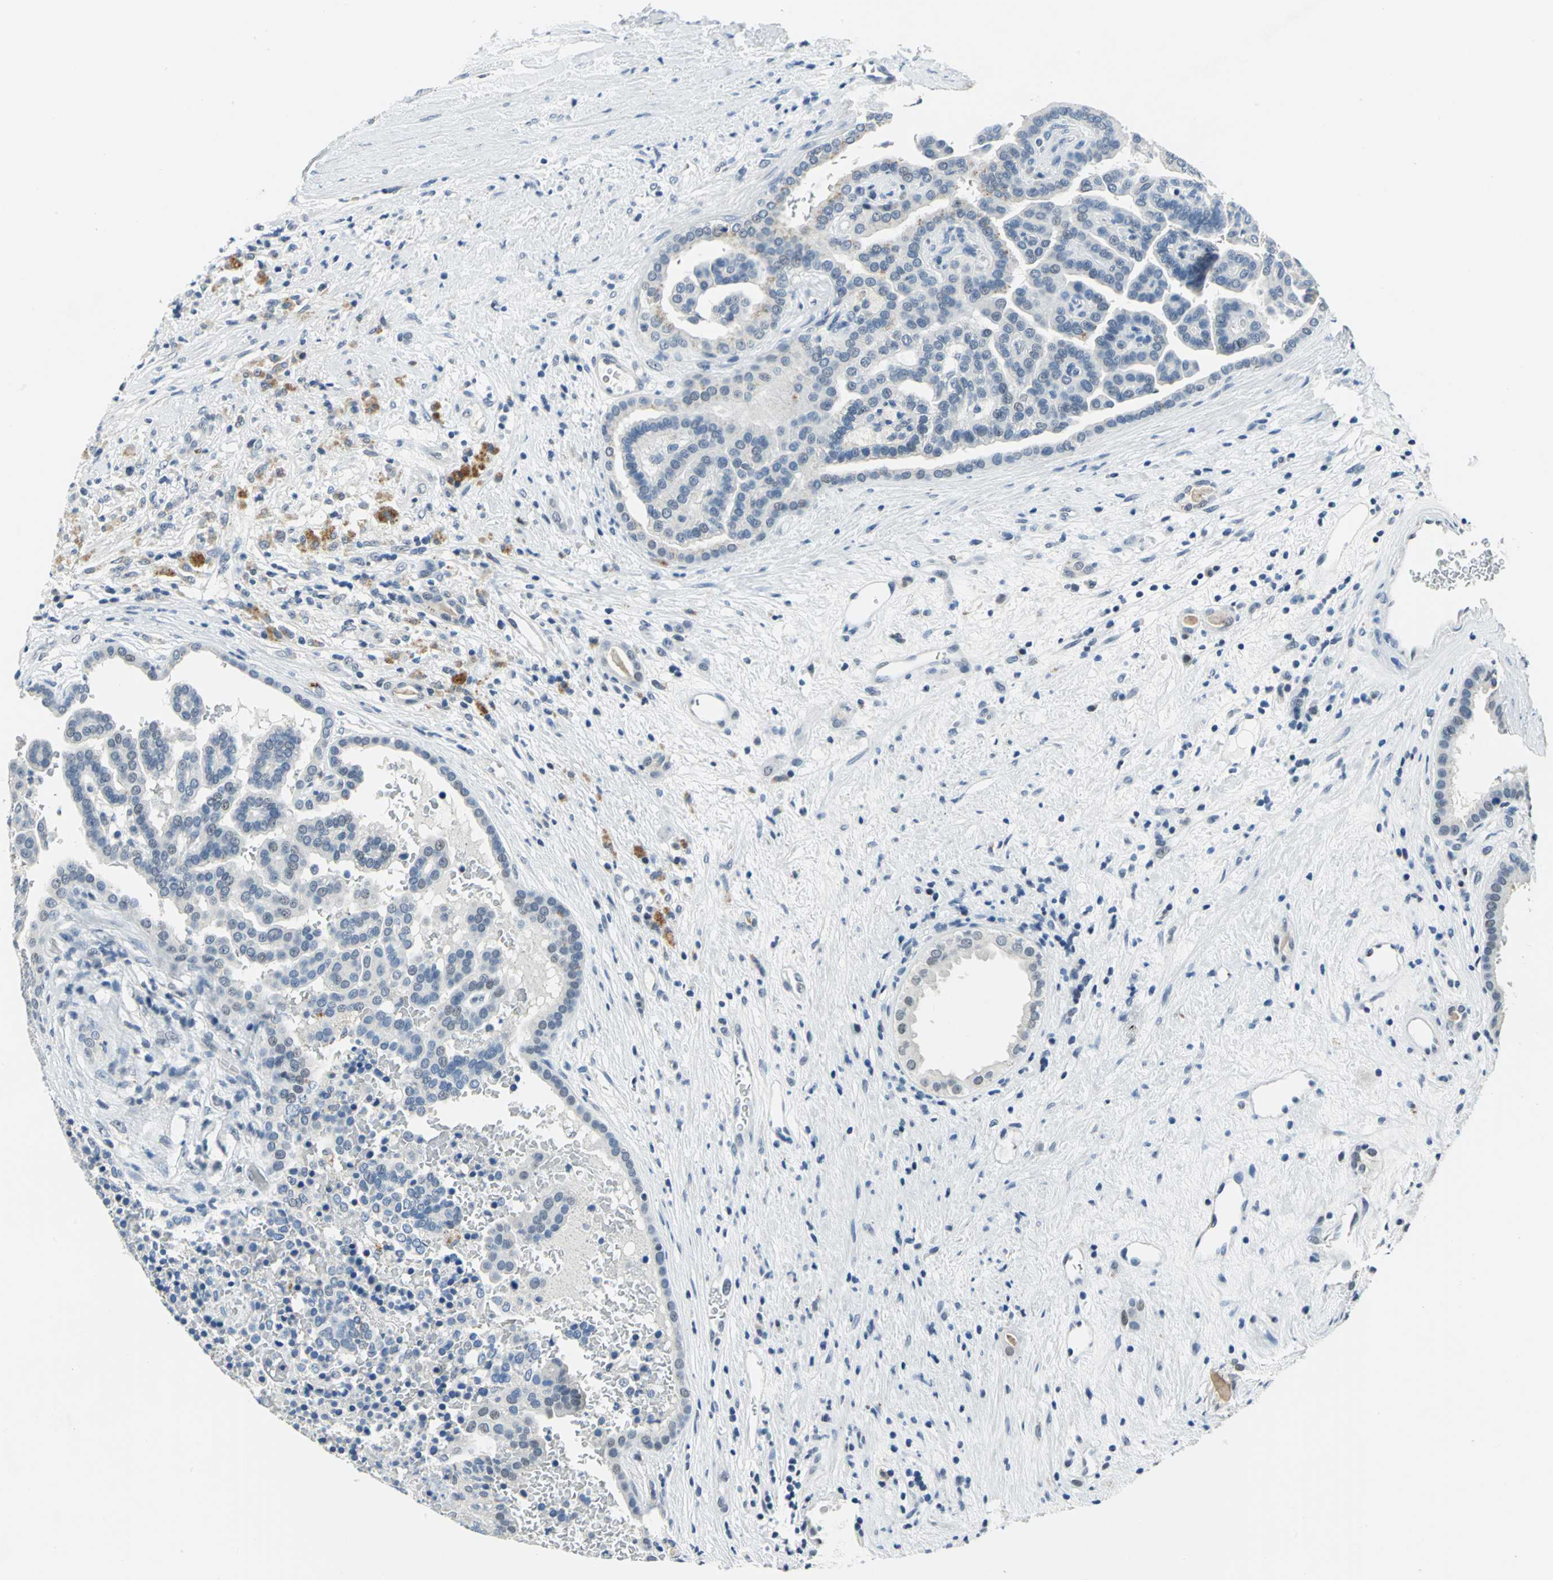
{"staining": {"intensity": "negative", "quantity": "none", "location": "none"}, "tissue": "renal cancer", "cell_type": "Tumor cells", "image_type": "cancer", "snomed": [{"axis": "morphology", "description": "Adenocarcinoma, NOS"}, {"axis": "topography", "description": "Kidney"}], "caption": "IHC photomicrograph of renal cancer stained for a protein (brown), which demonstrates no positivity in tumor cells.", "gene": "RAD17", "patient": {"sex": "male", "age": 61}}